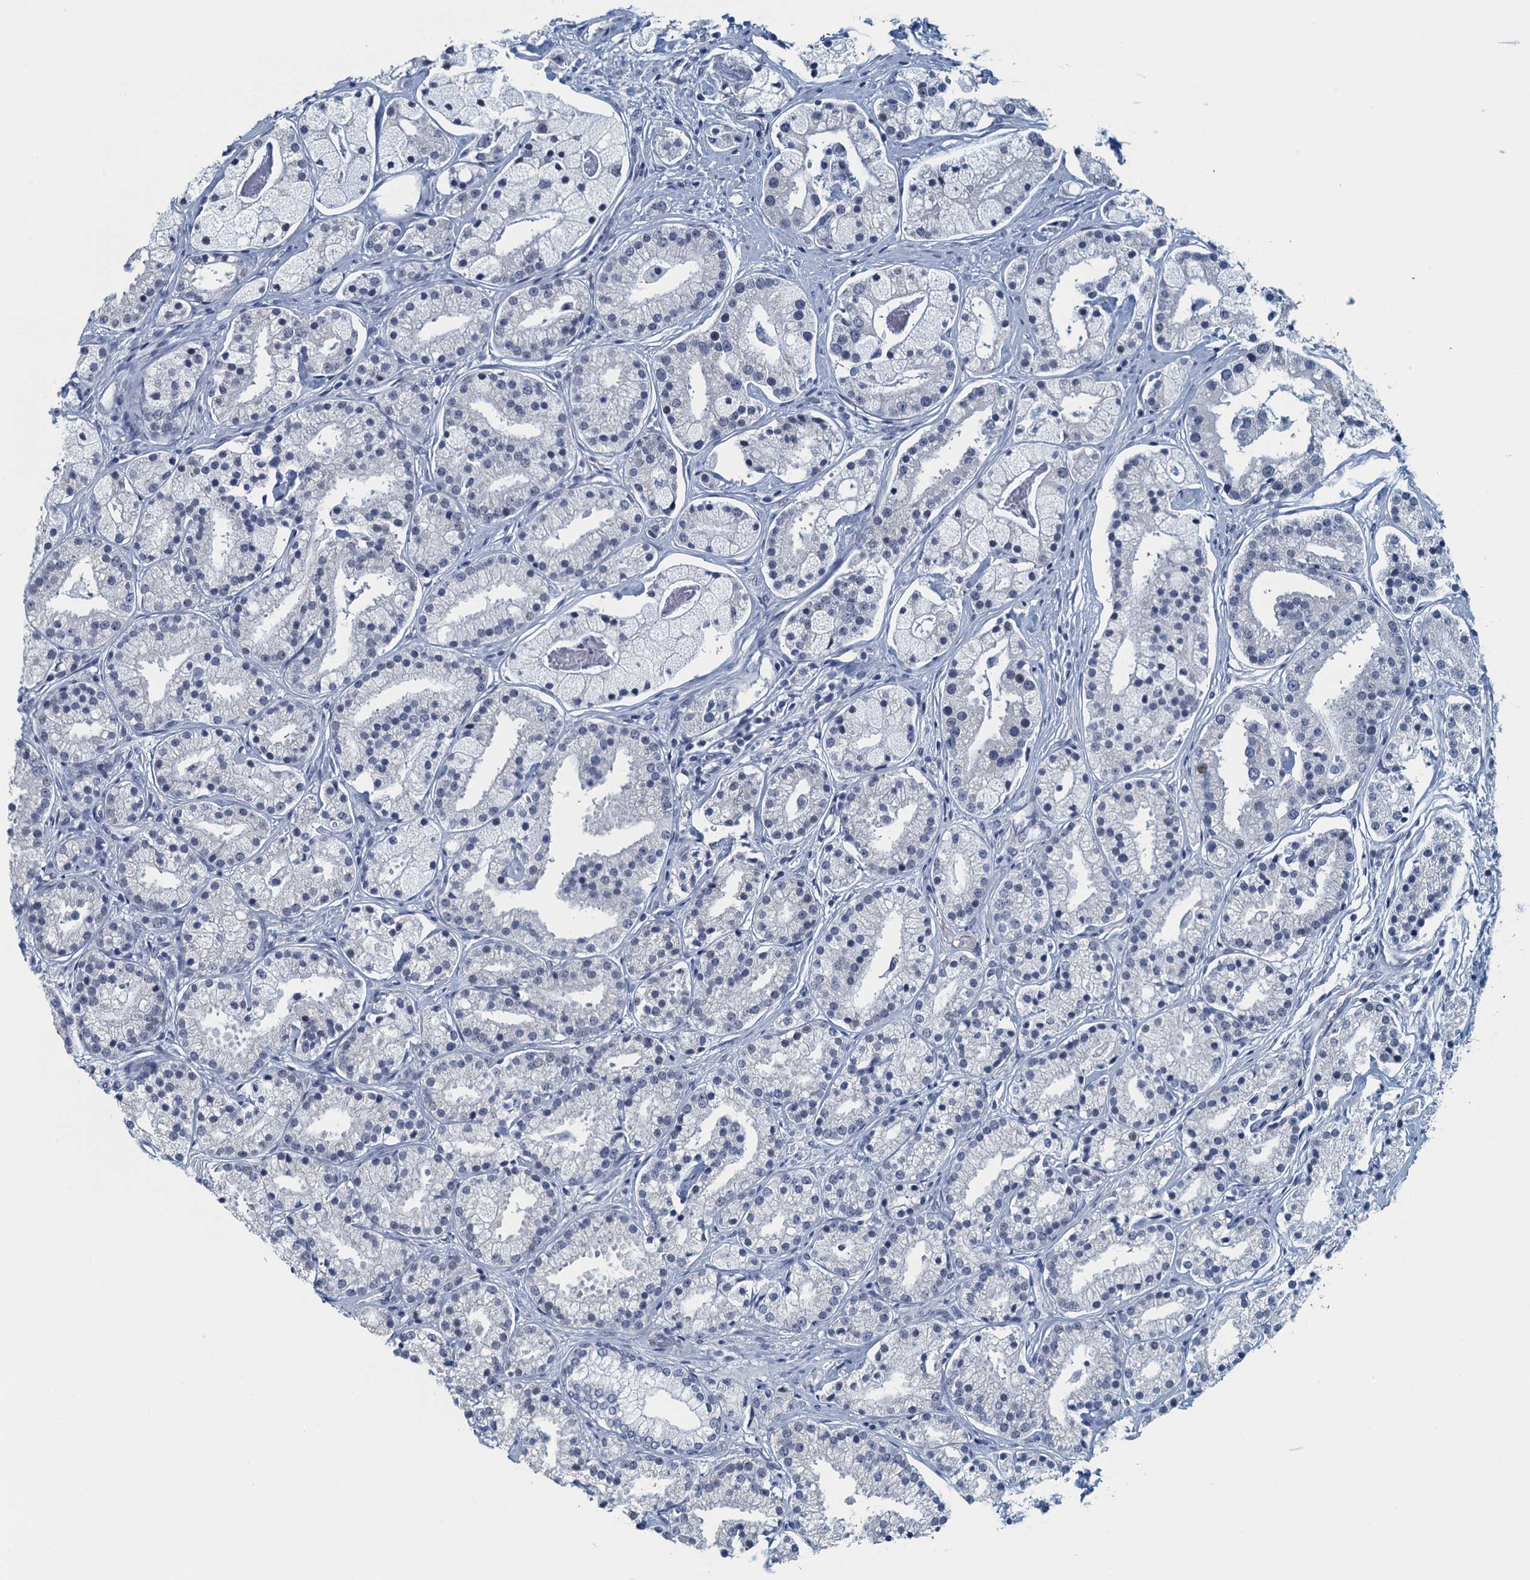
{"staining": {"intensity": "negative", "quantity": "none", "location": "none"}, "tissue": "prostate cancer", "cell_type": "Tumor cells", "image_type": "cancer", "snomed": [{"axis": "morphology", "description": "Adenocarcinoma, High grade"}, {"axis": "topography", "description": "Prostate"}], "caption": "Photomicrograph shows no protein staining in tumor cells of prostate cancer tissue. (DAB immunohistochemistry (IHC) with hematoxylin counter stain).", "gene": "TTLL9", "patient": {"sex": "male", "age": 69}}